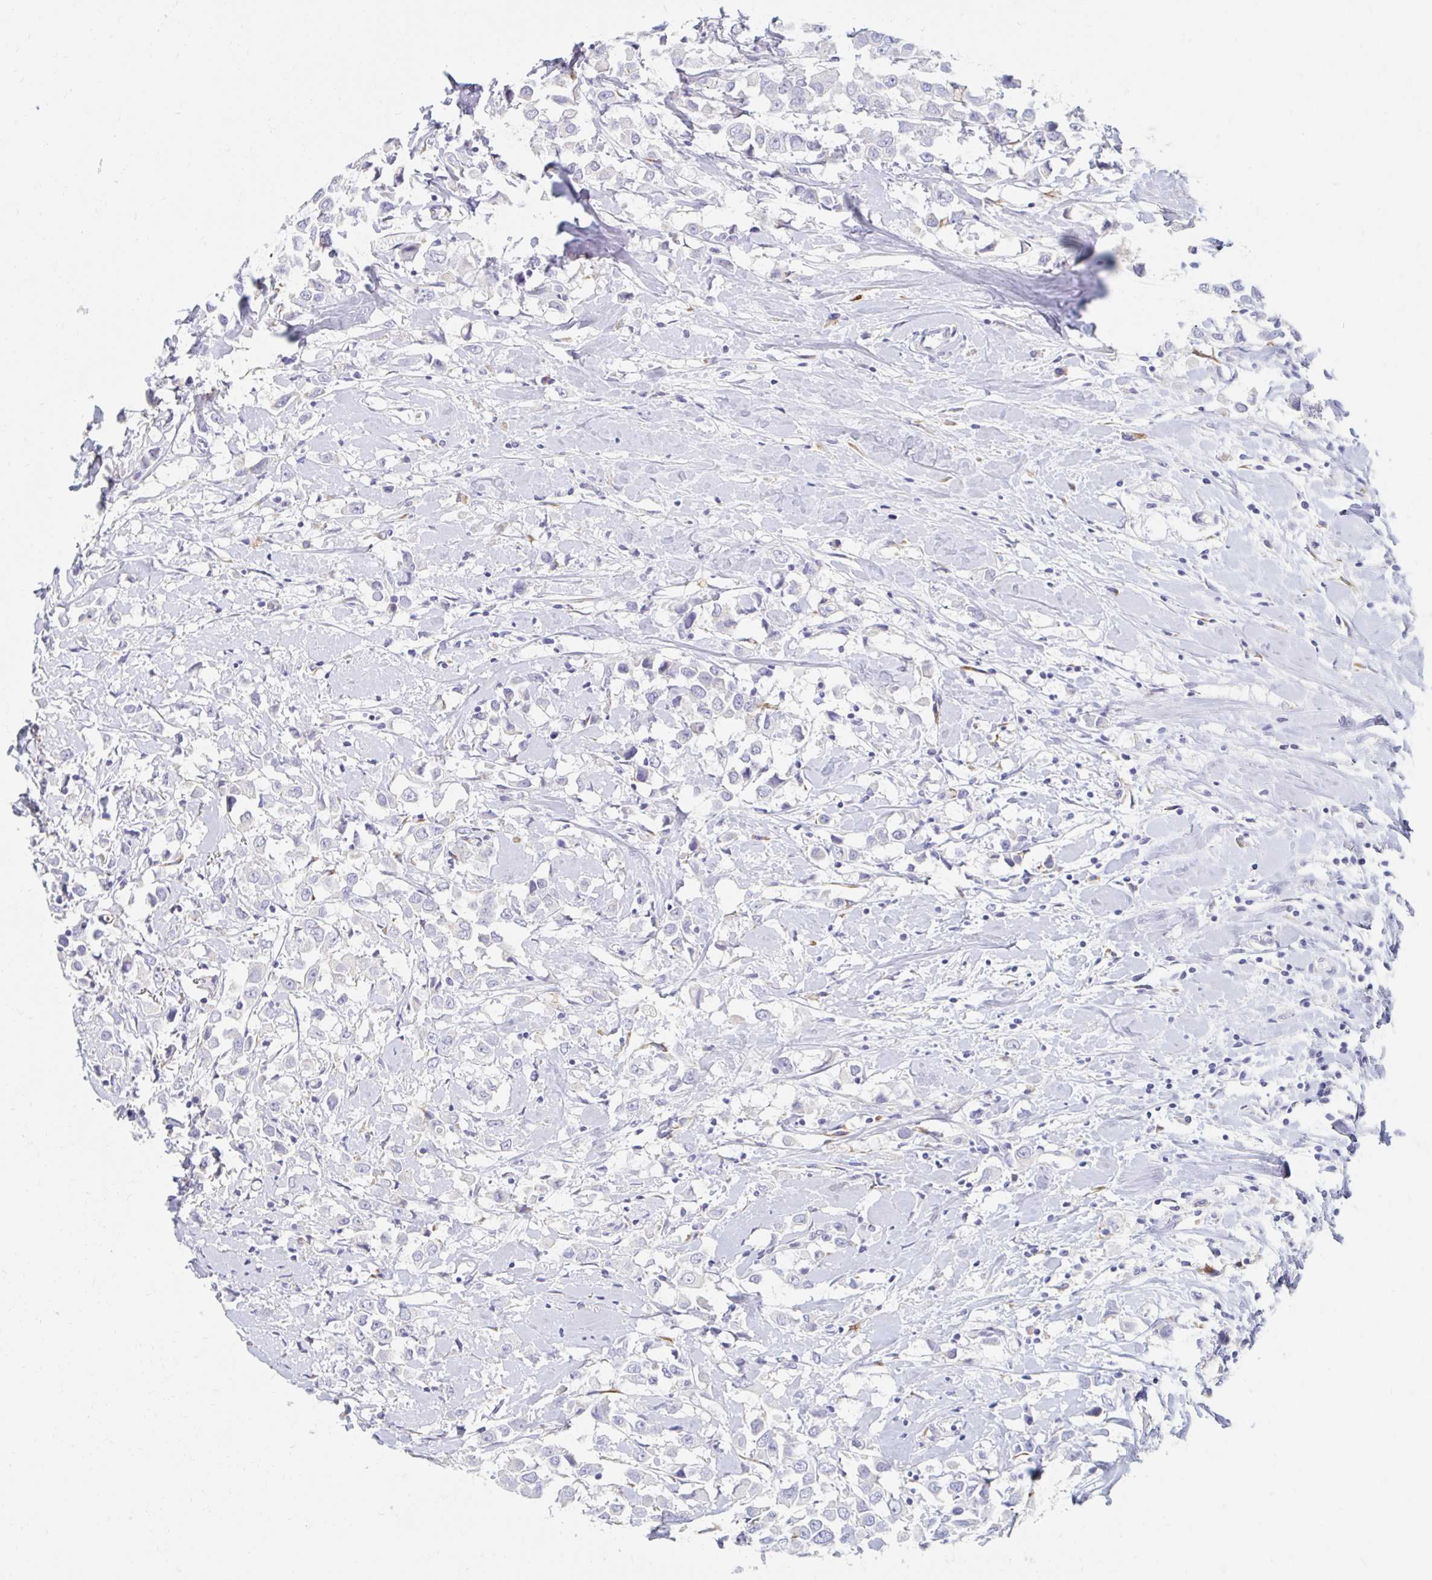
{"staining": {"intensity": "negative", "quantity": "none", "location": "none"}, "tissue": "breast cancer", "cell_type": "Tumor cells", "image_type": "cancer", "snomed": [{"axis": "morphology", "description": "Duct carcinoma"}, {"axis": "topography", "description": "Breast"}], "caption": "IHC photomicrograph of human breast intraductal carcinoma stained for a protein (brown), which reveals no expression in tumor cells.", "gene": "MYLK2", "patient": {"sex": "female", "age": 61}}